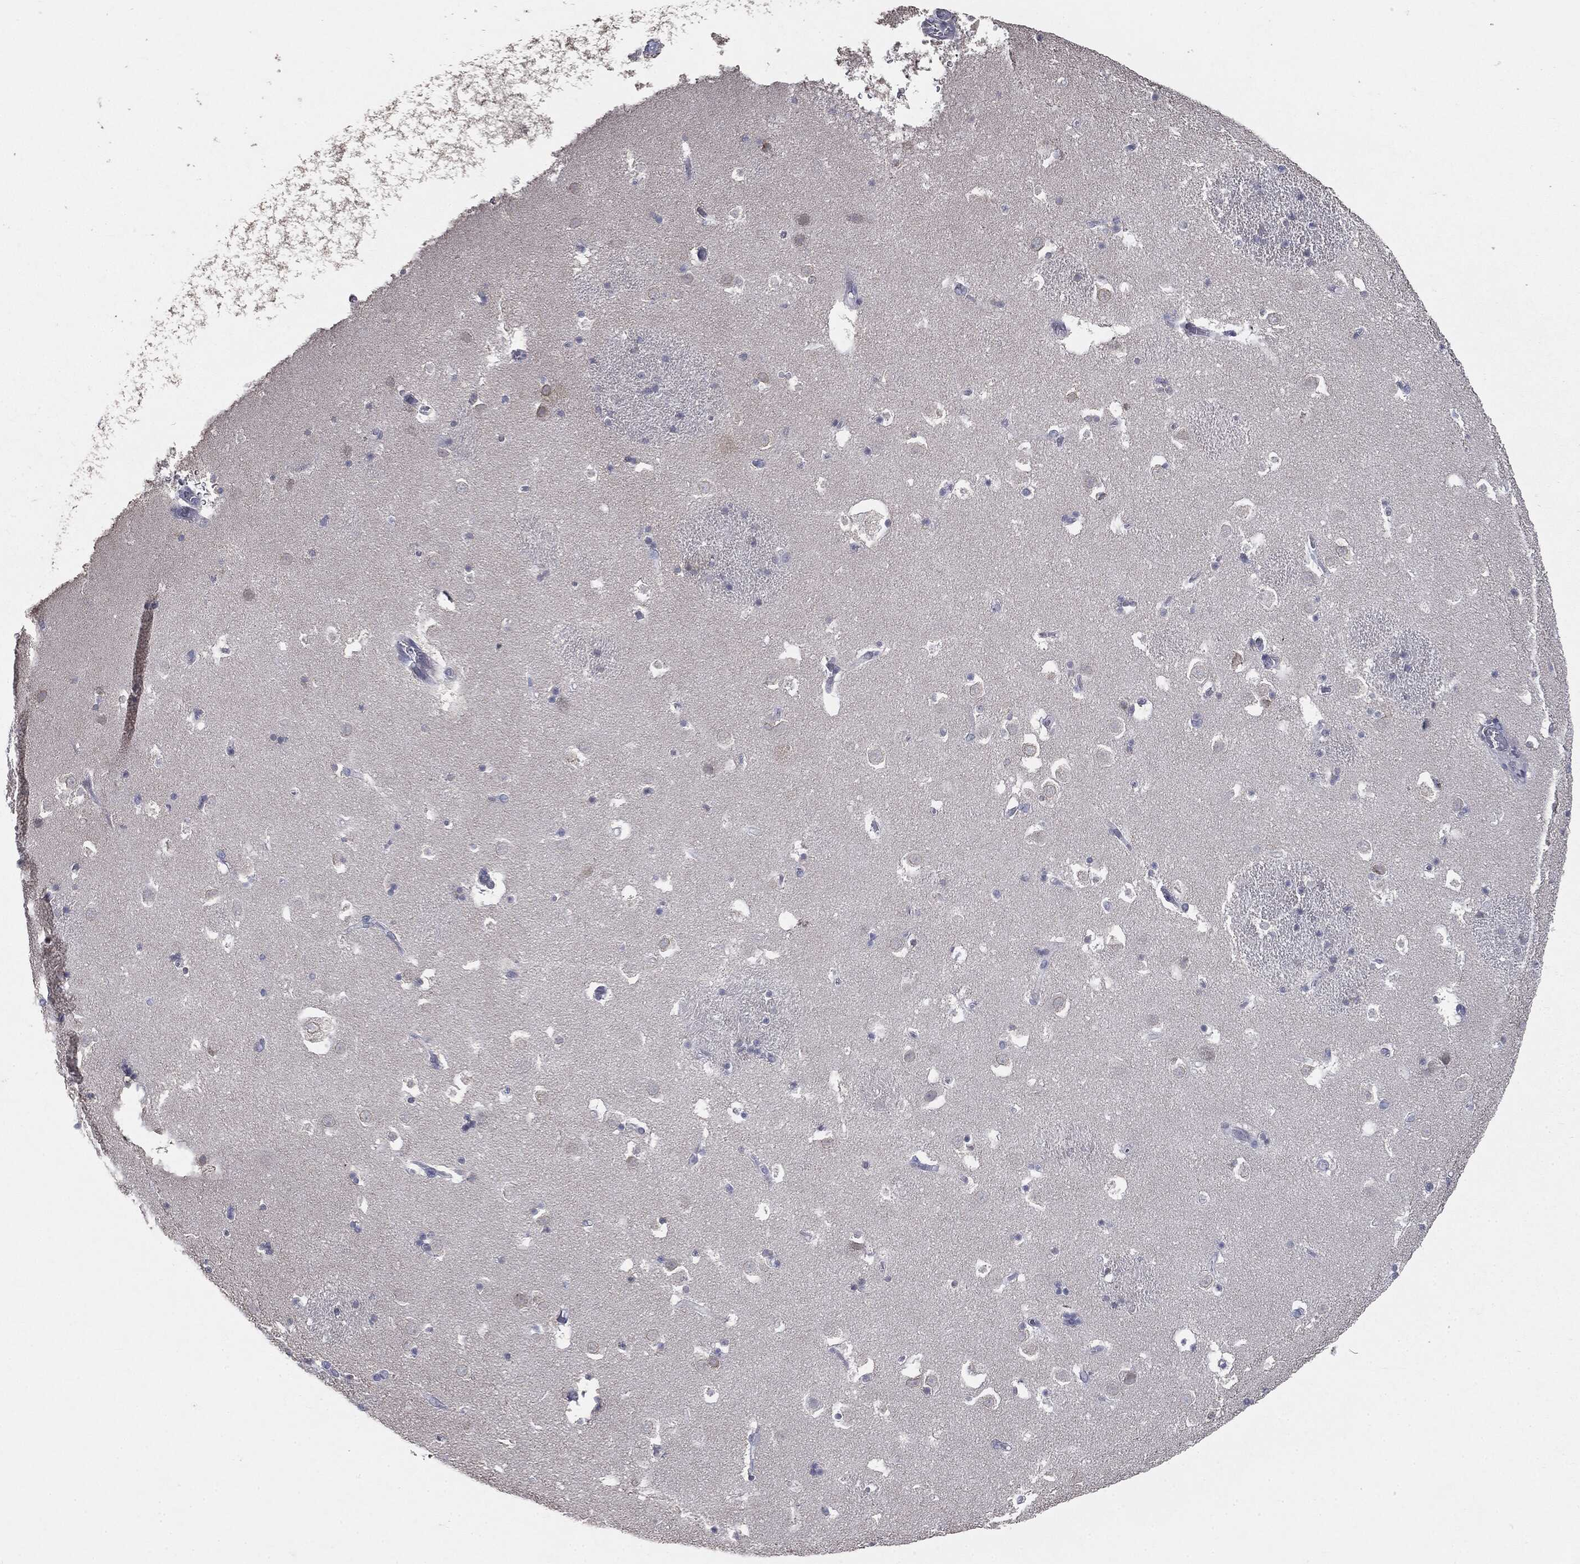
{"staining": {"intensity": "negative", "quantity": "none", "location": "none"}, "tissue": "caudate", "cell_type": "Glial cells", "image_type": "normal", "snomed": [{"axis": "morphology", "description": "Normal tissue, NOS"}, {"axis": "topography", "description": "Lateral ventricle wall"}], "caption": "Immunohistochemistry (IHC) histopathology image of normal caudate: caudate stained with DAB displays no significant protein expression in glial cells.", "gene": "SLC2A2", "patient": {"sex": "female", "age": 42}}